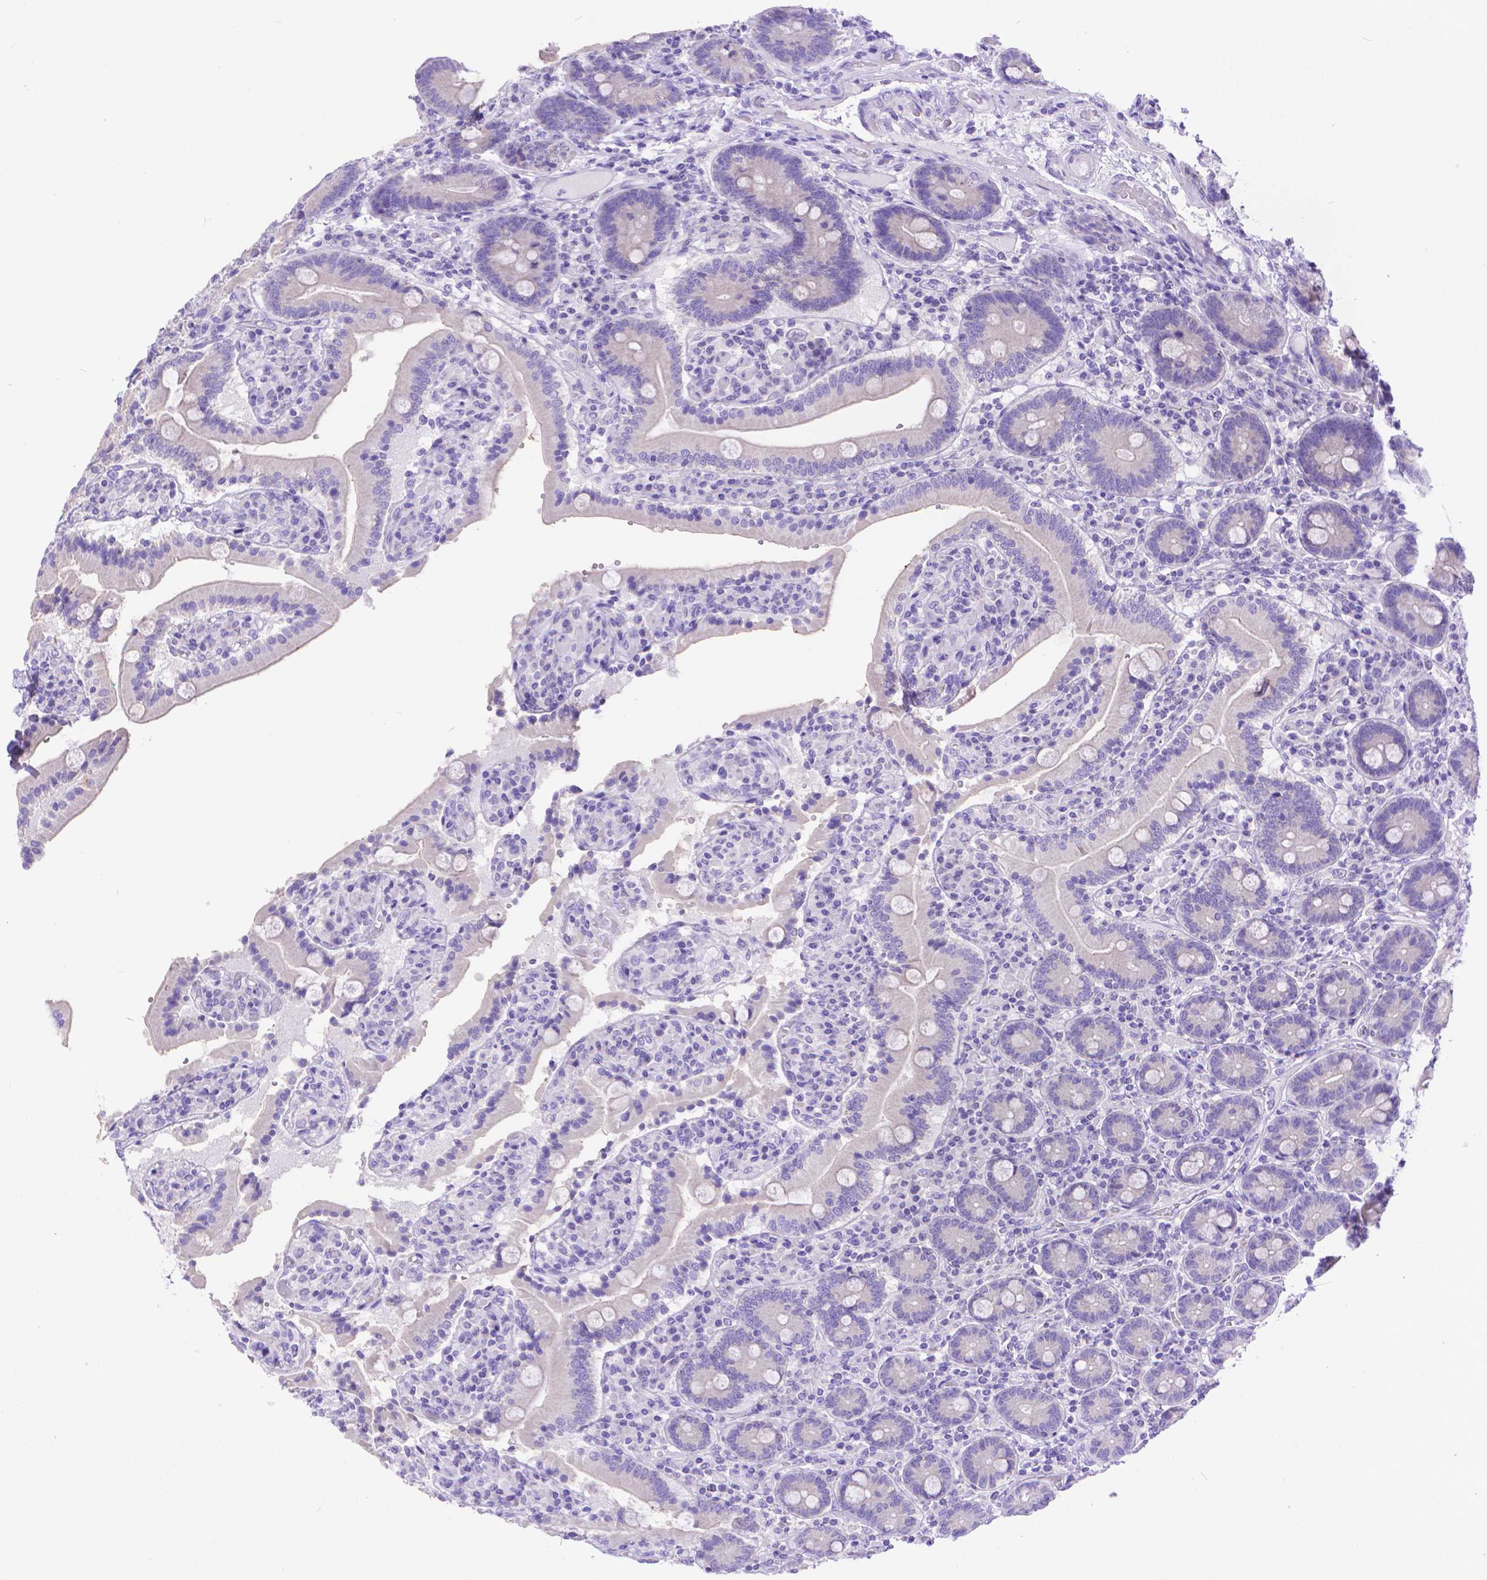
{"staining": {"intensity": "negative", "quantity": "none", "location": "none"}, "tissue": "duodenum", "cell_type": "Glandular cells", "image_type": "normal", "snomed": [{"axis": "morphology", "description": "Normal tissue, NOS"}, {"axis": "topography", "description": "Duodenum"}], "caption": "Immunohistochemistry (IHC) histopathology image of unremarkable duodenum stained for a protein (brown), which shows no expression in glandular cells.", "gene": "DHRS2", "patient": {"sex": "female", "age": 62}}